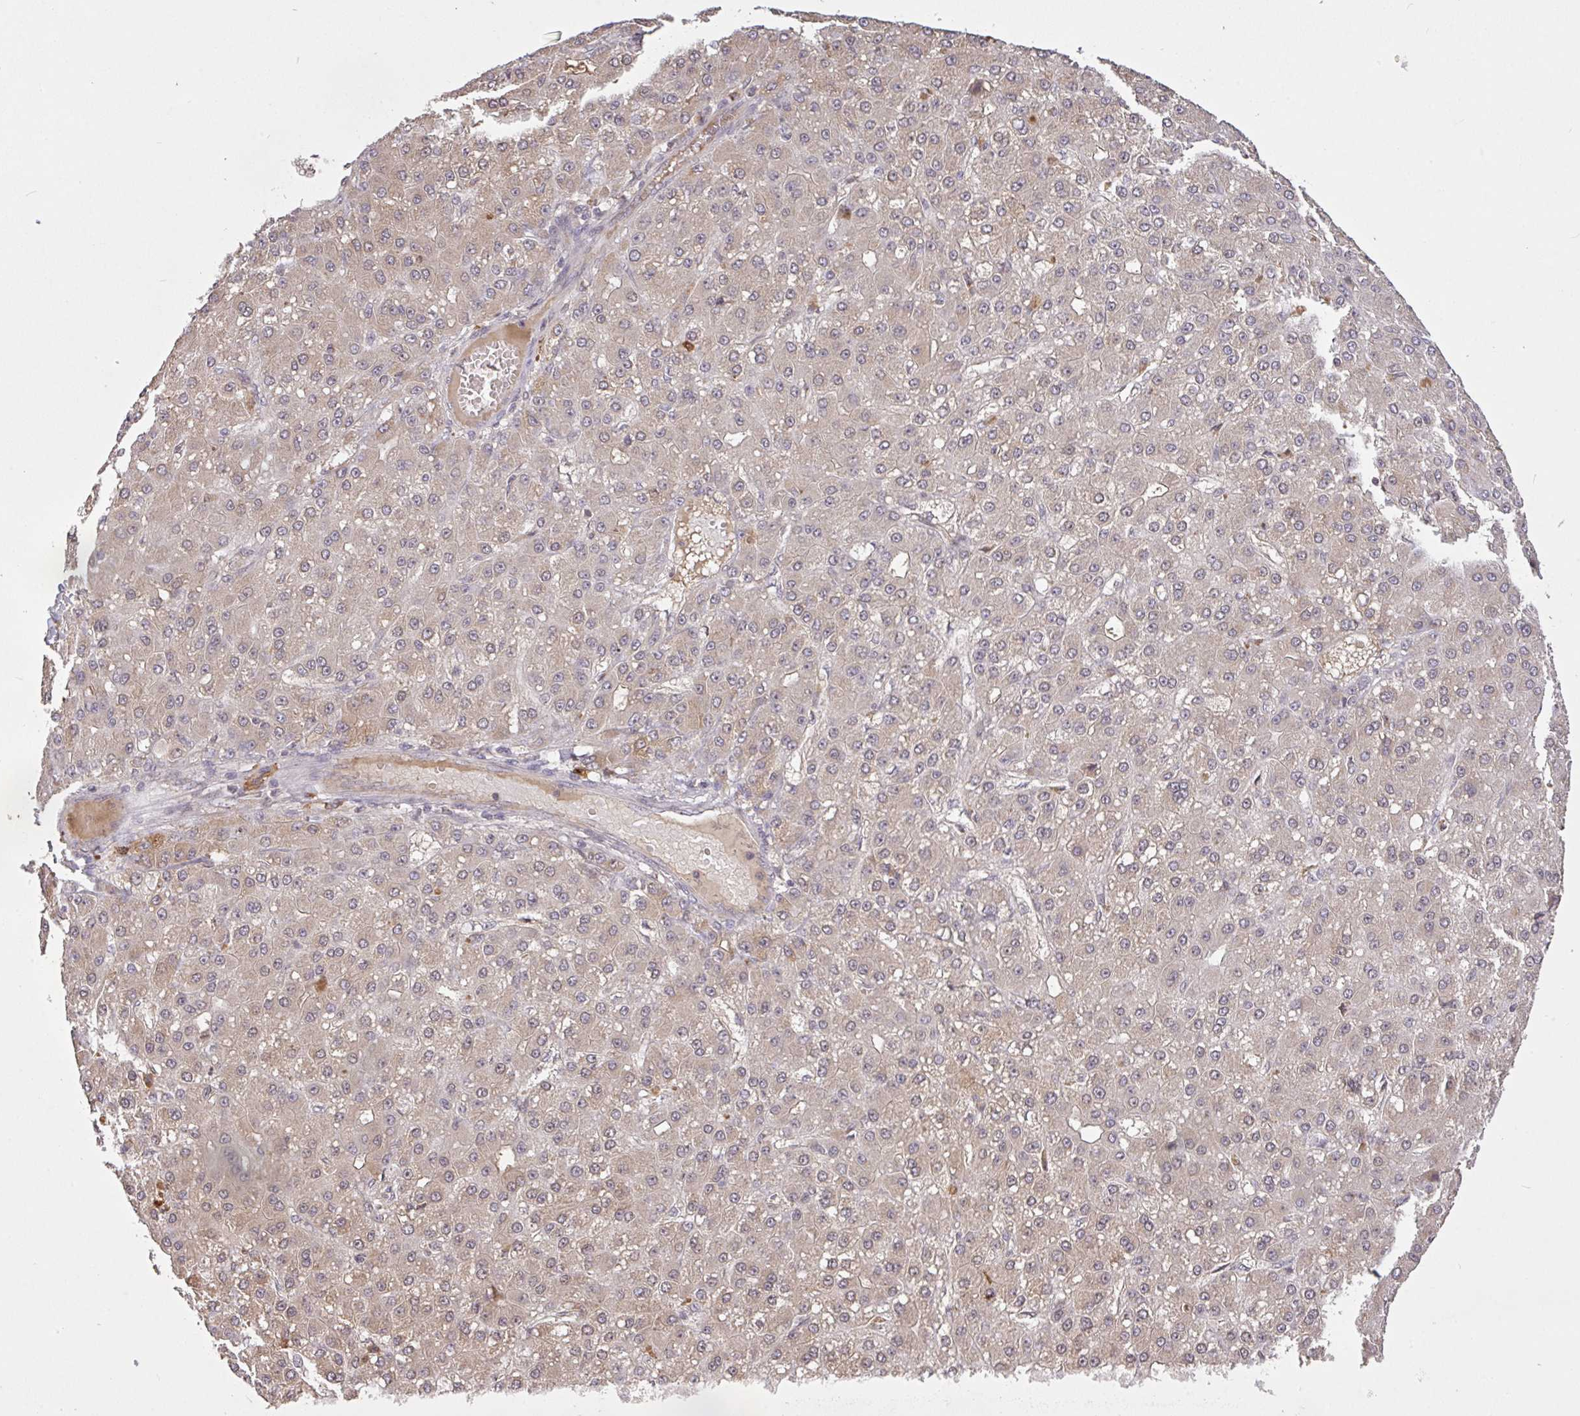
{"staining": {"intensity": "negative", "quantity": "none", "location": "none"}, "tissue": "liver cancer", "cell_type": "Tumor cells", "image_type": "cancer", "snomed": [{"axis": "morphology", "description": "Carcinoma, Hepatocellular, NOS"}, {"axis": "topography", "description": "Liver"}], "caption": "Liver hepatocellular carcinoma was stained to show a protein in brown. There is no significant staining in tumor cells.", "gene": "FCER1A", "patient": {"sex": "male", "age": 67}}